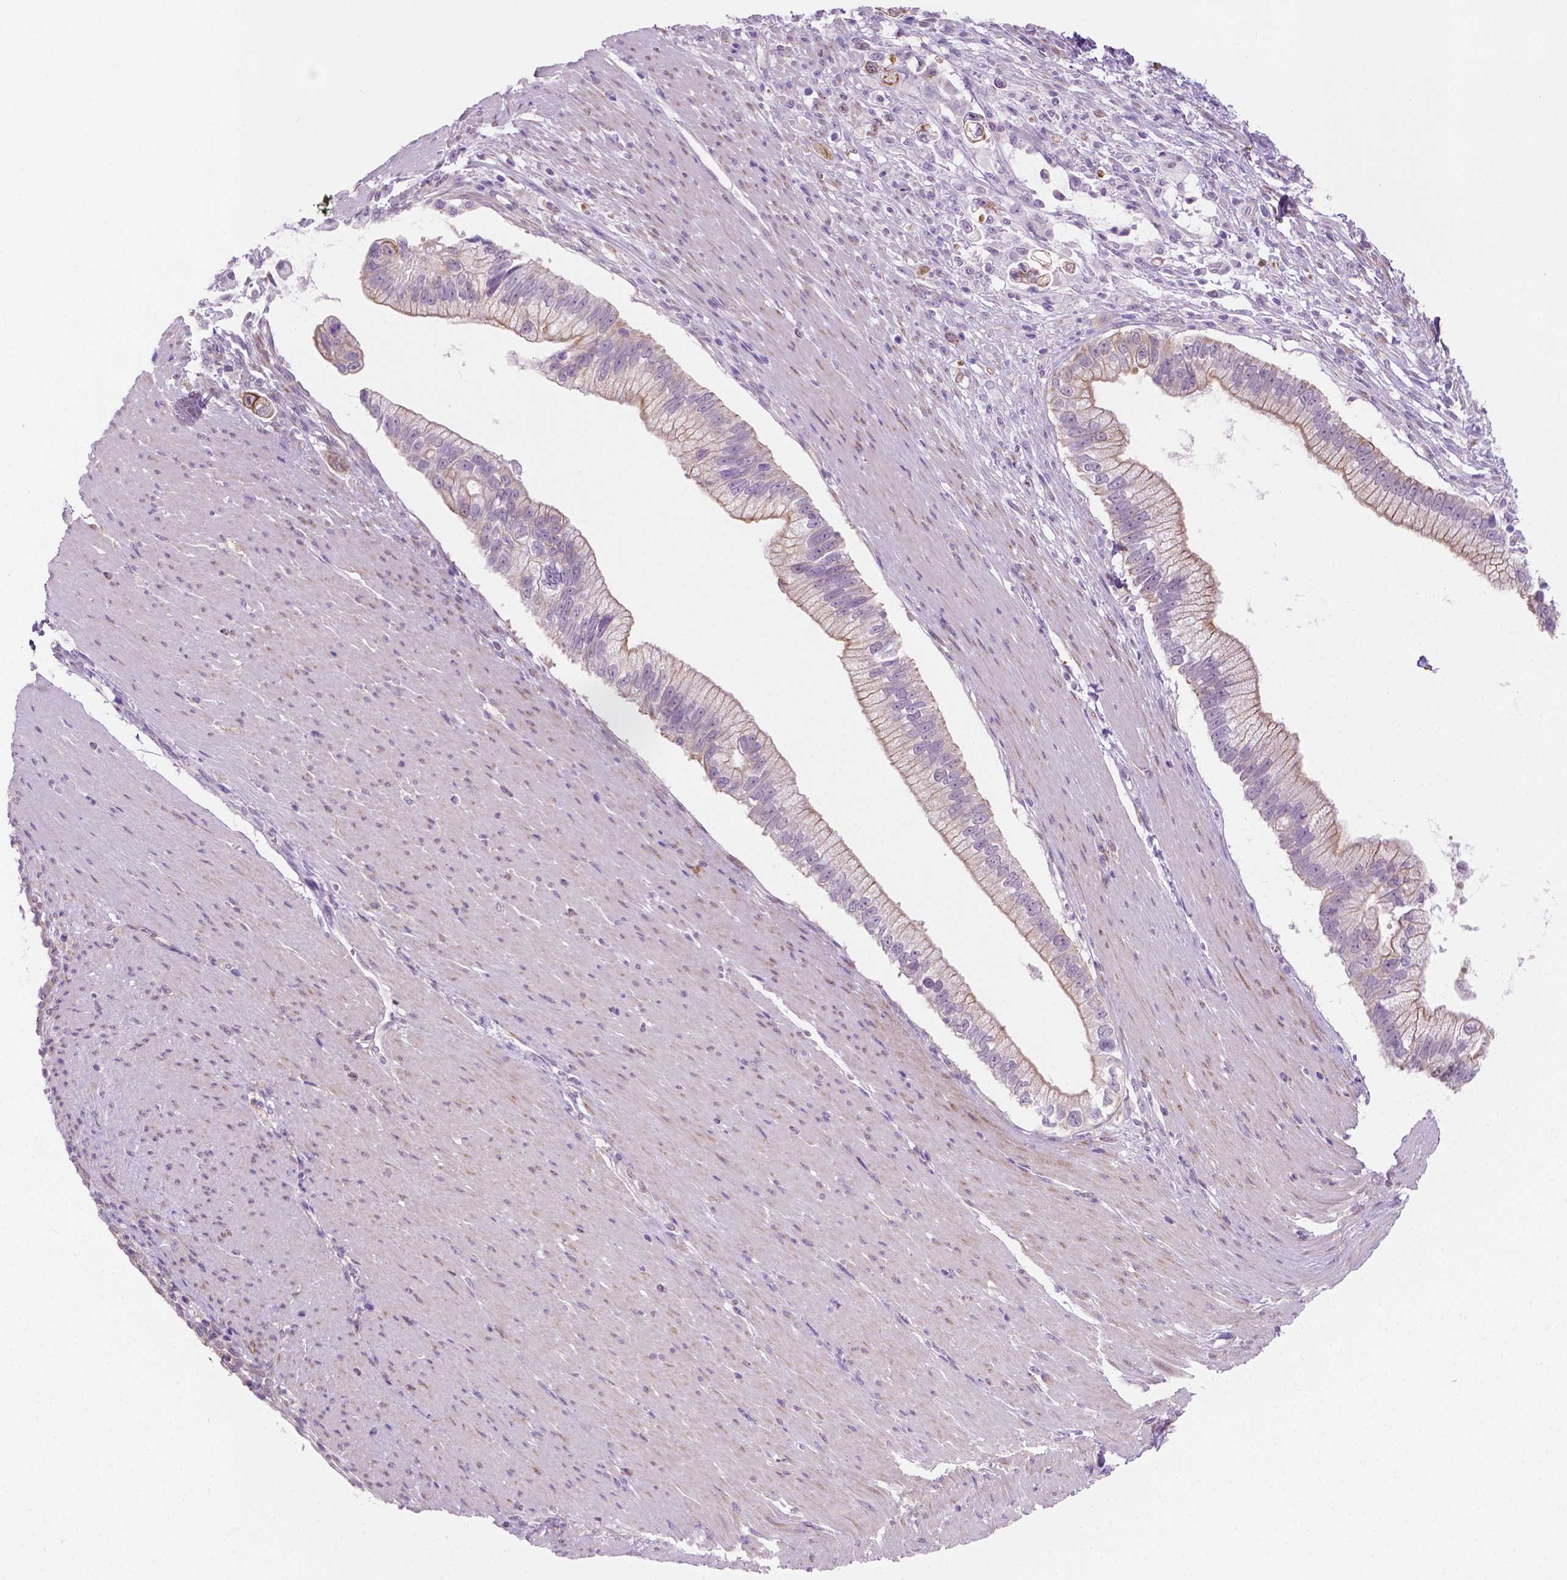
{"staining": {"intensity": "weak", "quantity": "<25%", "location": "cytoplasmic/membranous"}, "tissue": "pancreatic cancer", "cell_type": "Tumor cells", "image_type": "cancer", "snomed": [{"axis": "morphology", "description": "Adenocarcinoma, NOS"}, {"axis": "topography", "description": "Pancreas"}], "caption": "The photomicrograph reveals no staining of tumor cells in pancreatic cancer.", "gene": "EPPK1", "patient": {"sex": "male", "age": 70}}